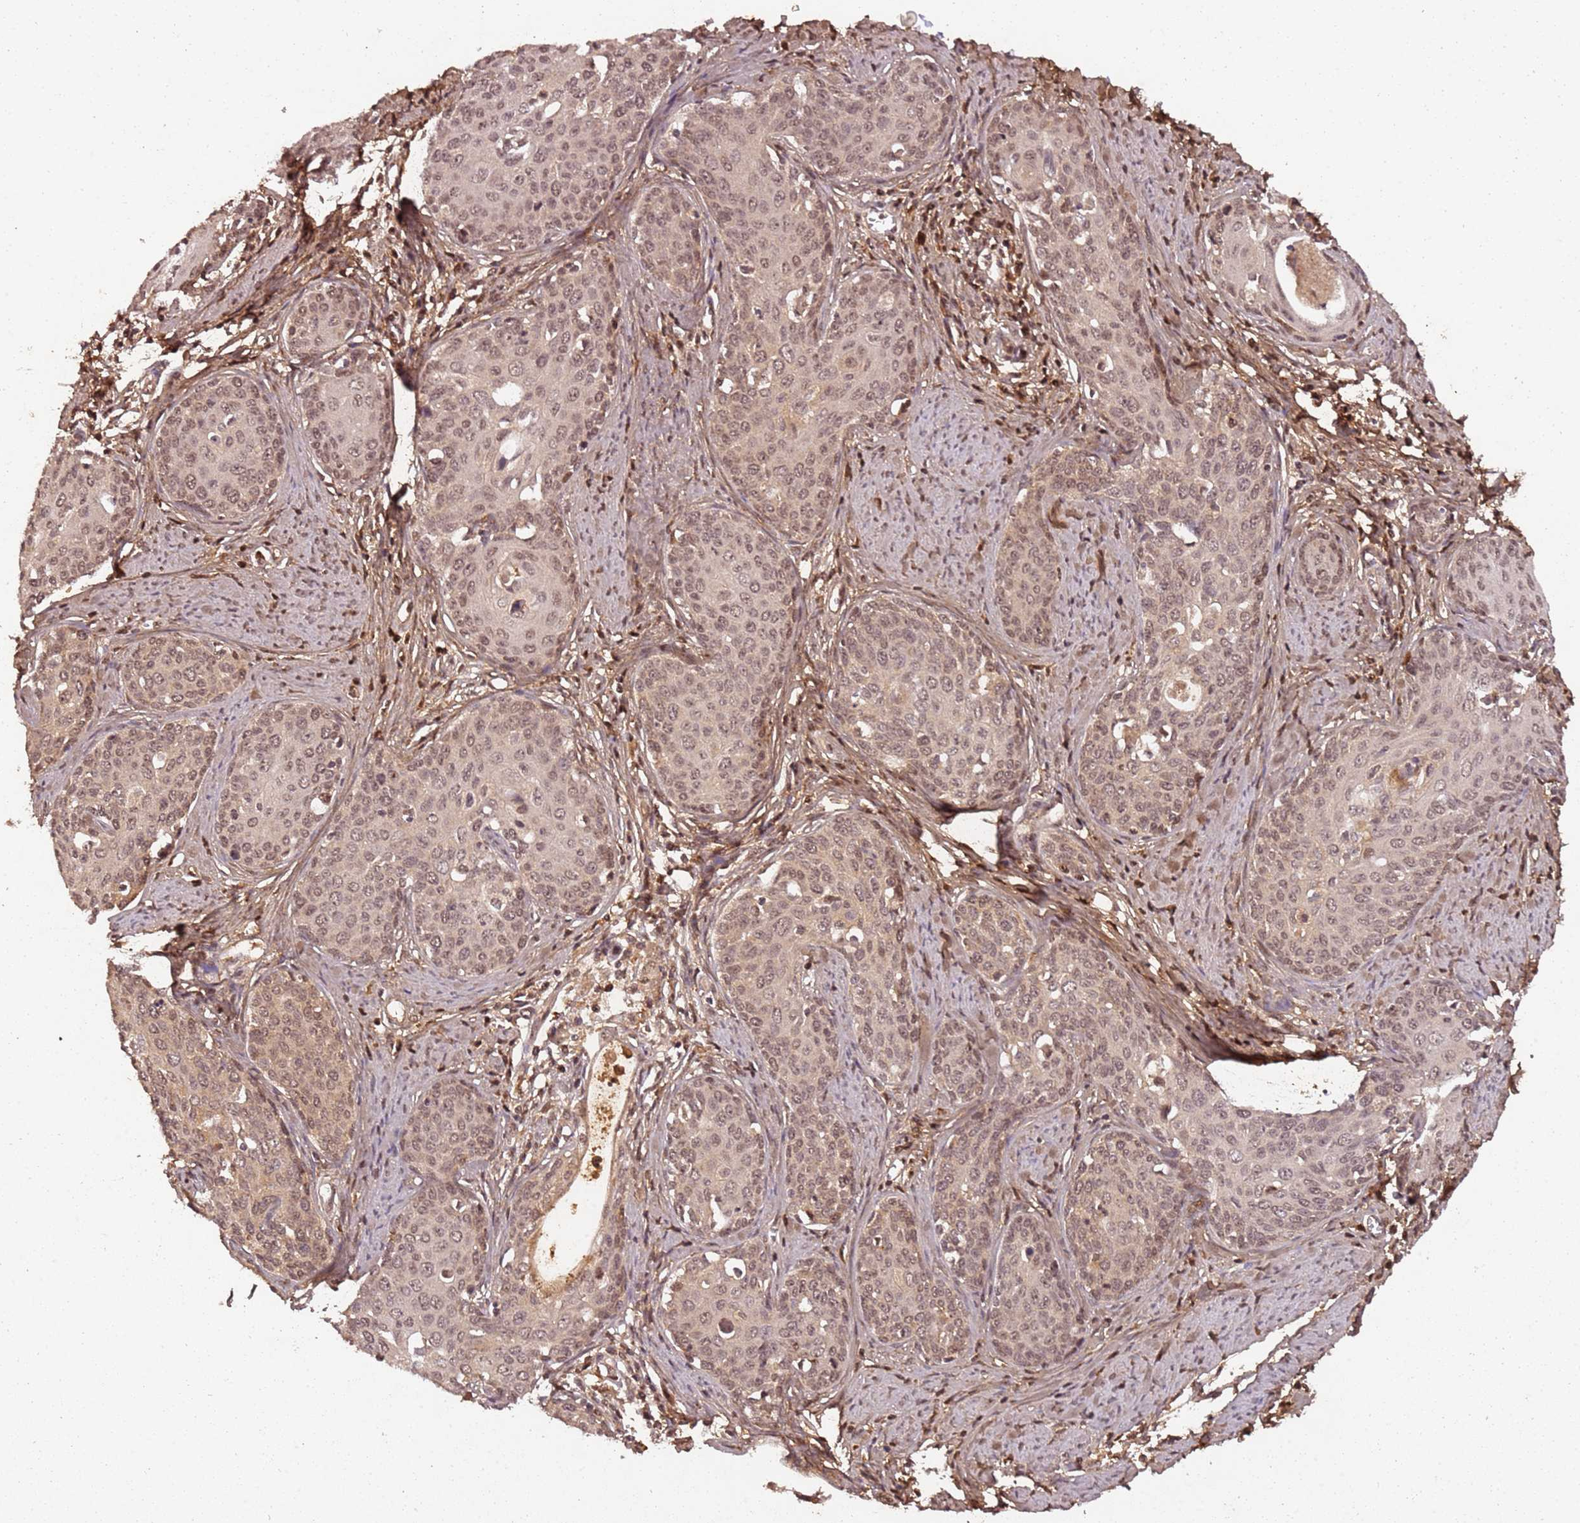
{"staining": {"intensity": "moderate", "quantity": ">75%", "location": "nuclear"}, "tissue": "cervical cancer", "cell_type": "Tumor cells", "image_type": "cancer", "snomed": [{"axis": "morphology", "description": "Squamous cell carcinoma, NOS"}, {"axis": "topography", "description": "Cervix"}], "caption": "Squamous cell carcinoma (cervical) stained with DAB (3,3'-diaminobenzidine) IHC reveals medium levels of moderate nuclear staining in about >75% of tumor cells.", "gene": "COL1A2", "patient": {"sex": "female", "age": 52}}